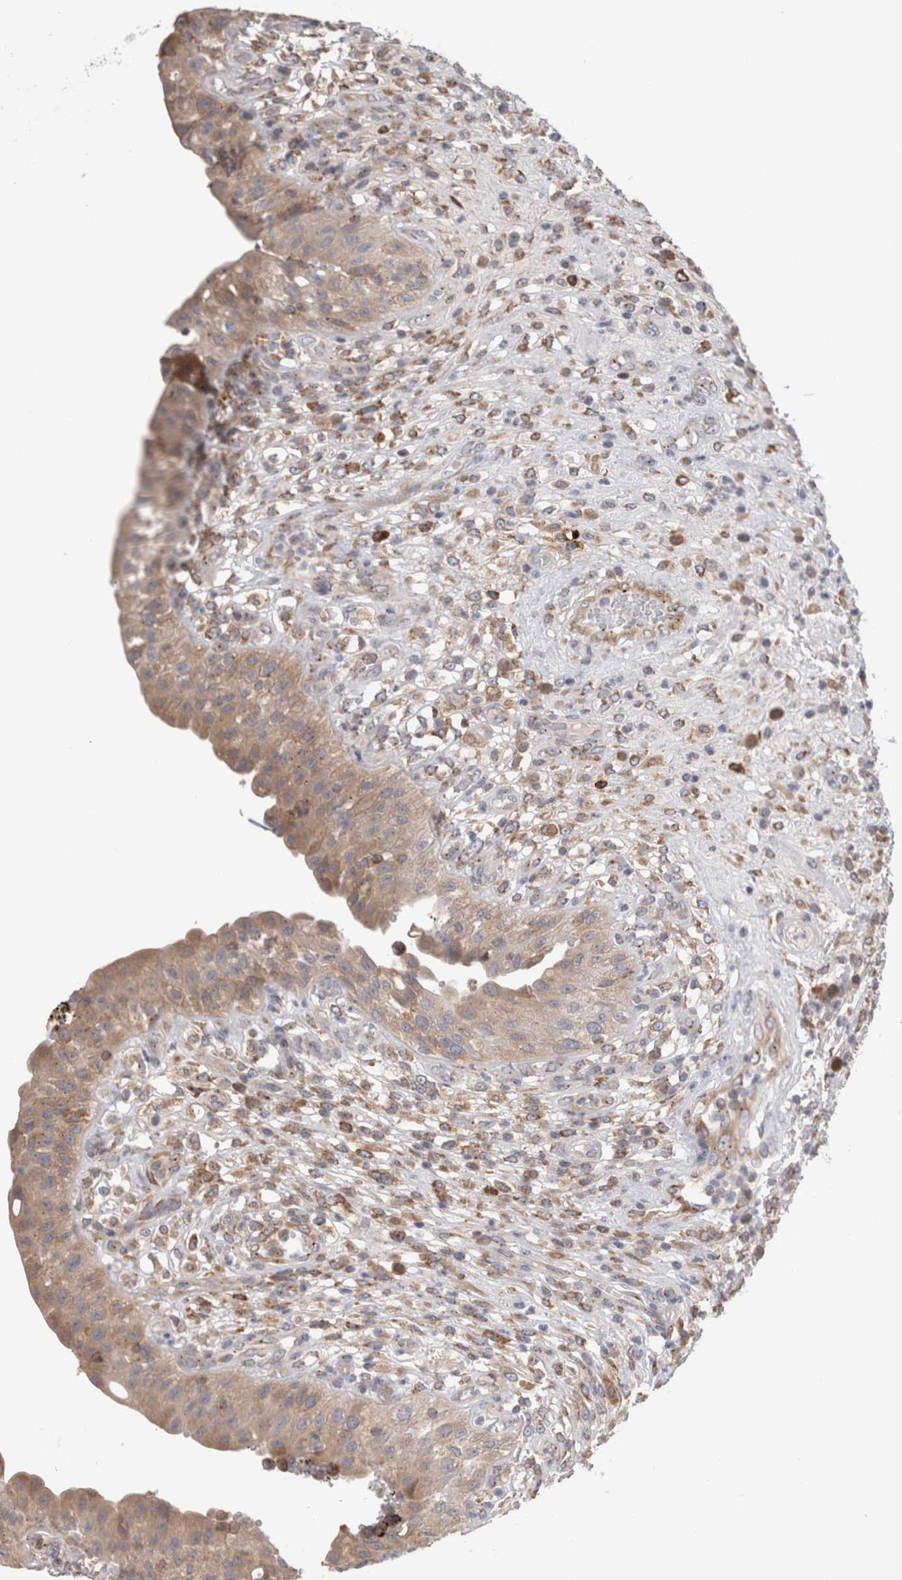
{"staining": {"intensity": "weak", "quantity": "25%-75%", "location": "cytoplasmic/membranous"}, "tissue": "urinary bladder", "cell_type": "Urothelial cells", "image_type": "normal", "snomed": [{"axis": "morphology", "description": "Normal tissue, NOS"}, {"axis": "topography", "description": "Urinary bladder"}], "caption": "Weak cytoplasmic/membranous positivity for a protein is appreciated in about 25%-75% of urothelial cells of normal urinary bladder using immunohistochemistry.", "gene": "ZNF341", "patient": {"sex": "female", "age": 62}}